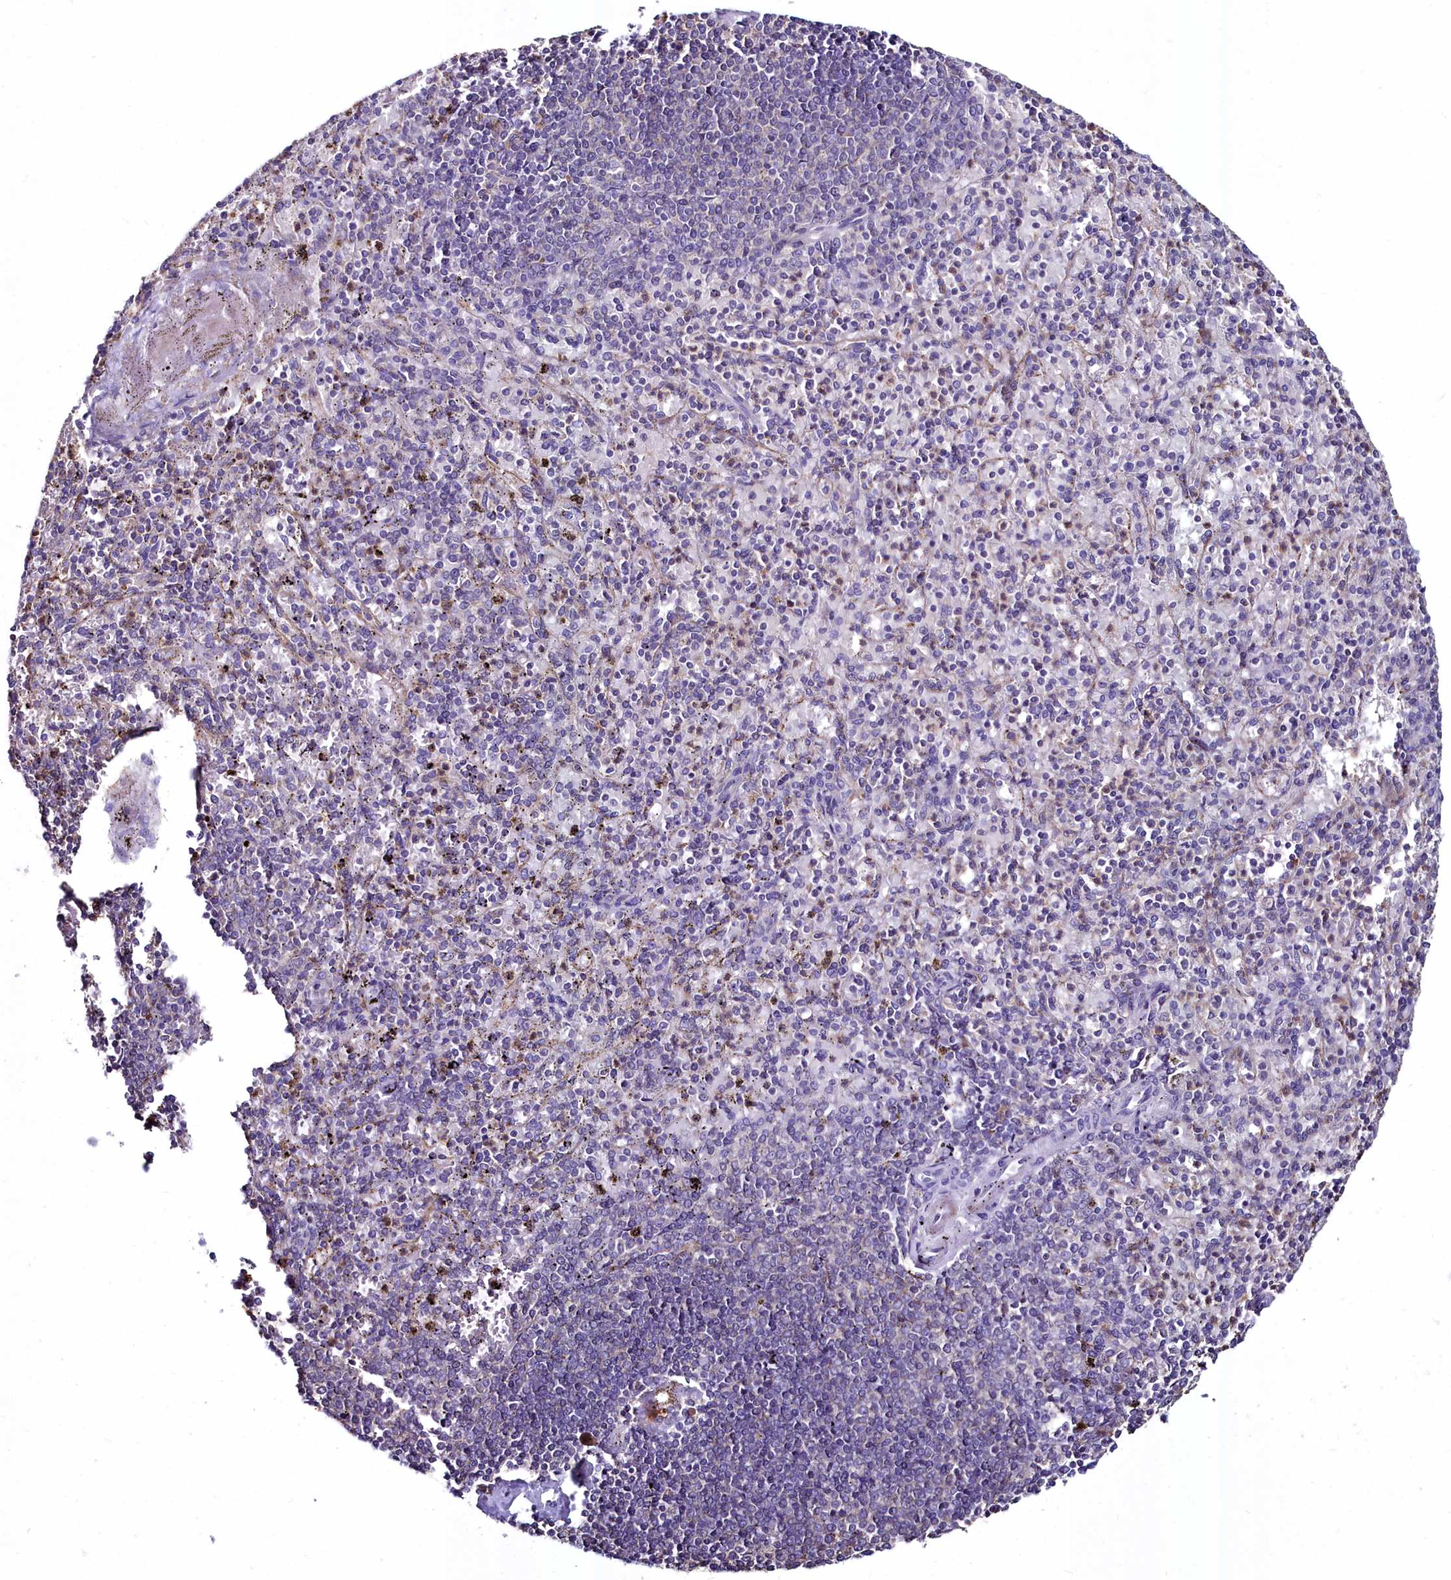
{"staining": {"intensity": "weak", "quantity": "<25%", "location": "nuclear"}, "tissue": "spleen", "cell_type": "Cells in red pulp", "image_type": "normal", "snomed": [{"axis": "morphology", "description": "Normal tissue, NOS"}, {"axis": "topography", "description": "Spleen"}], "caption": "IHC of unremarkable human spleen demonstrates no staining in cells in red pulp. Brightfield microscopy of IHC stained with DAB (3,3'-diaminobenzidine) (brown) and hematoxylin (blue), captured at high magnification.", "gene": "AMBRA1", "patient": {"sex": "male", "age": 82}}